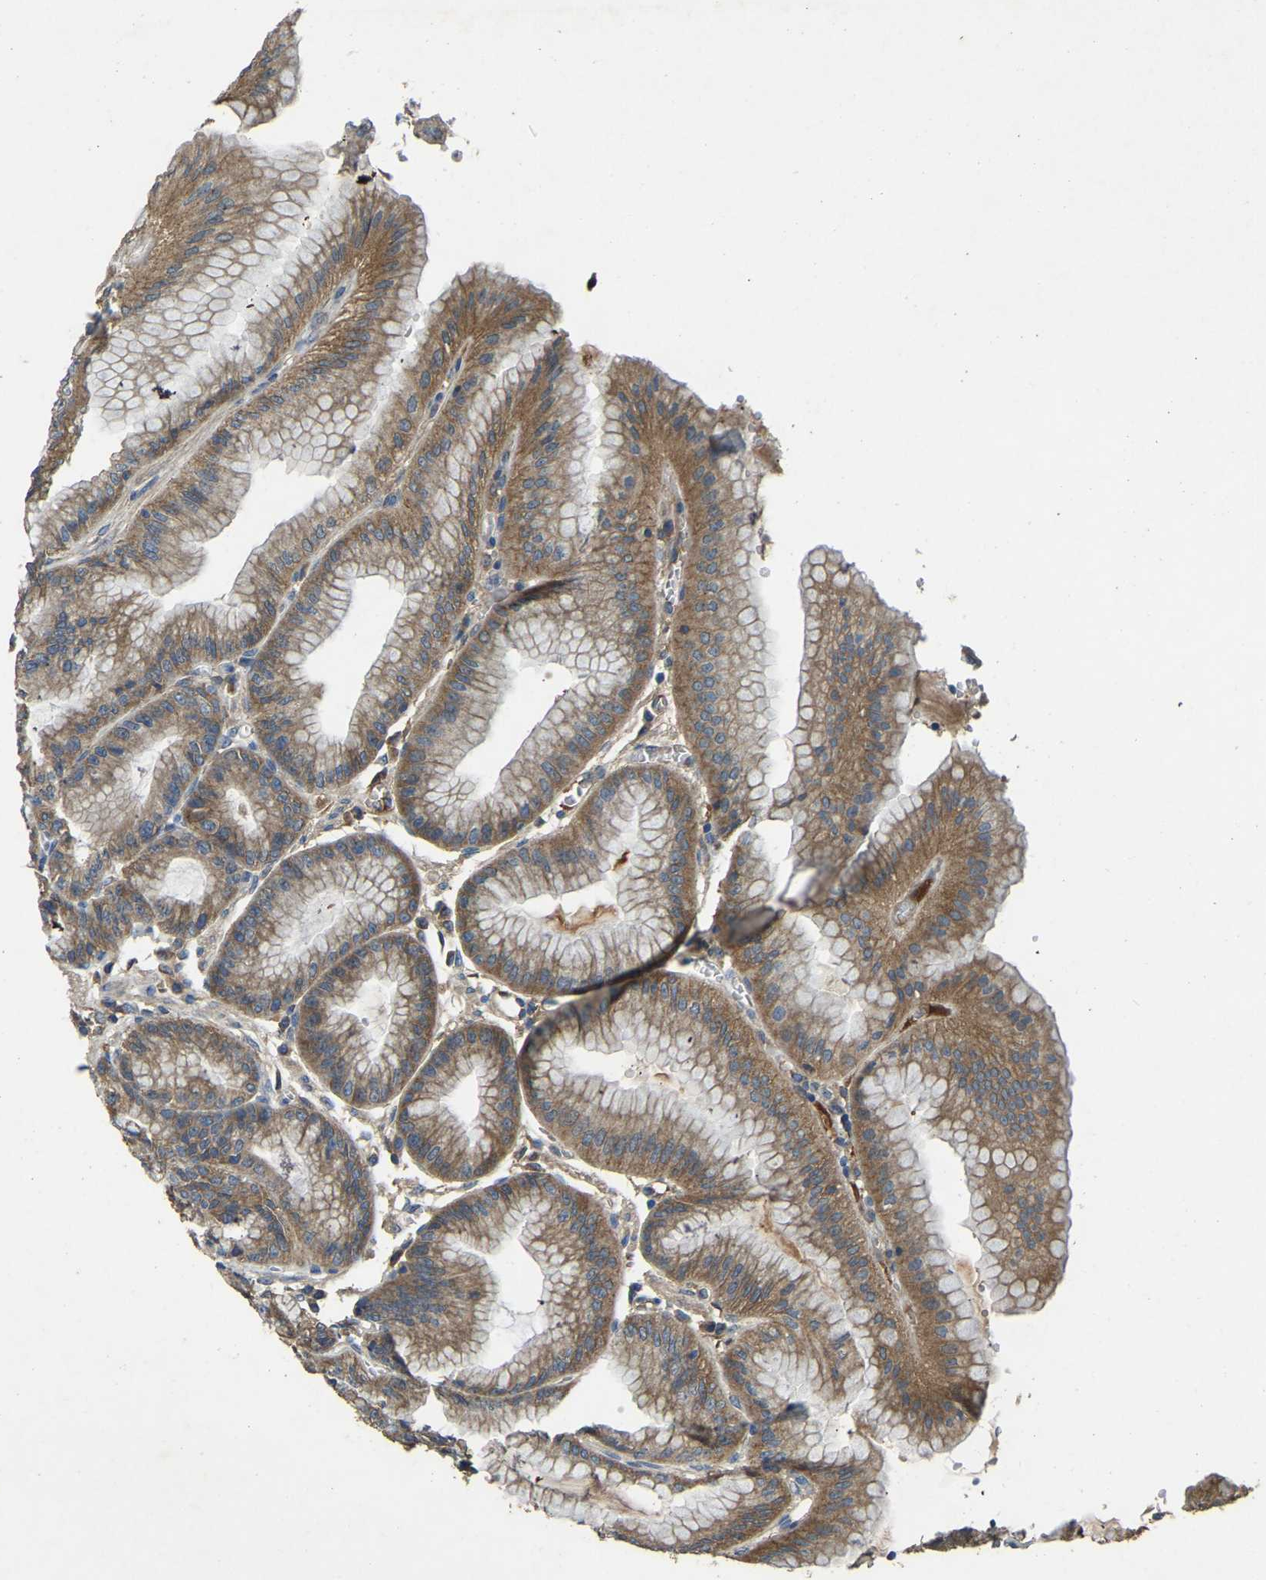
{"staining": {"intensity": "moderate", "quantity": ">75%", "location": "cytoplasmic/membranous"}, "tissue": "stomach", "cell_type": "Glandular cells", "image_type": "normal", "snomed": [{"axis": "morphology", "description": "Normal tissue, NOS"}, {"axis": "topography", "description": "Stomach, lower"}], "caption": "A brown stain labels moderate cytoplasmic/membranous staining of a protein in glandular cells of normal human stomach. The protein is shown in brown color, while the nuclei are stained blue.", "gene": "ATP8B1", "patient": {"sex": "male", "age": 71}}